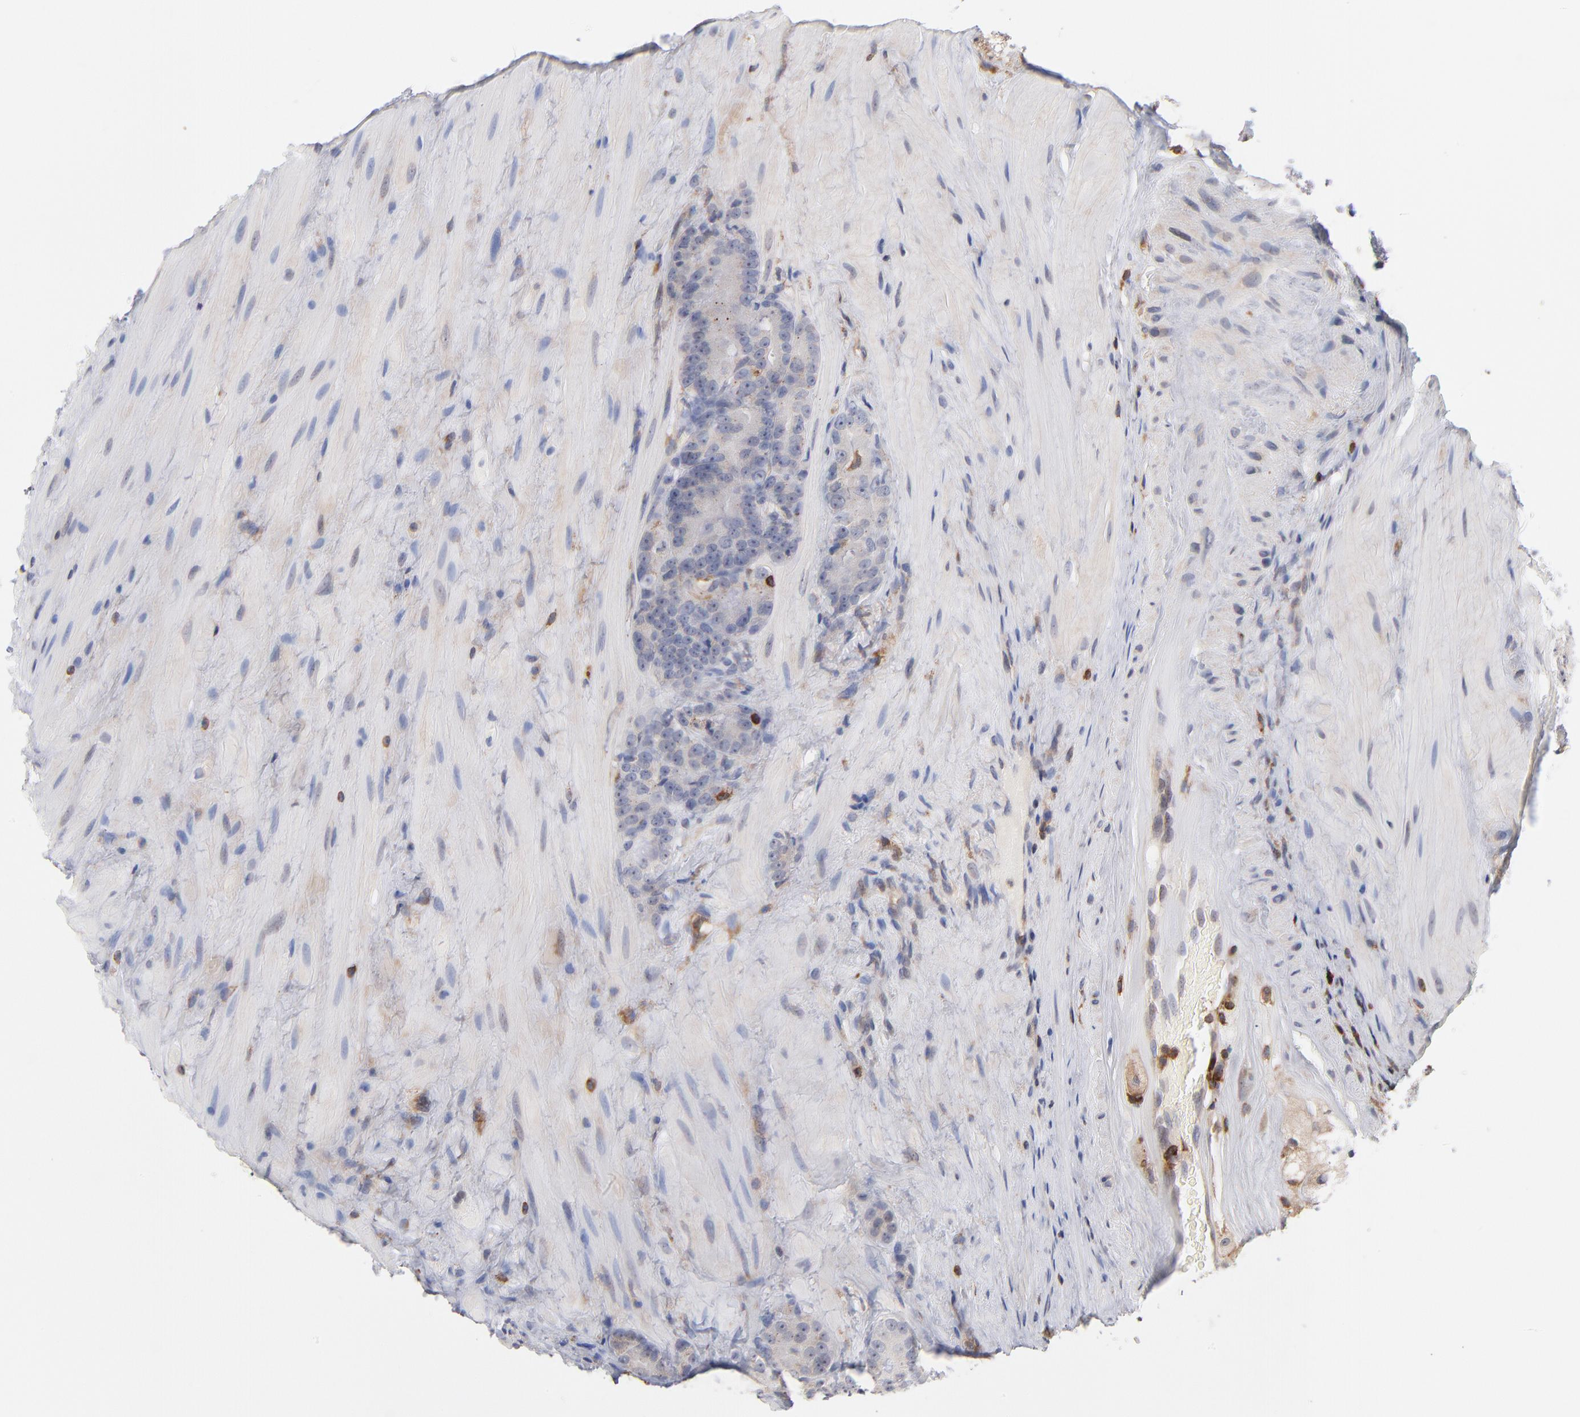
{"staining": {"intensity": "weak", "quantity": "25%-75%", "location": "cytoplasmic/membranous"}, "tissue": "prostate cancer", "cell_type": "Tumor cells", "image_type": "cancer", "snomed": [{"axis": "morphology", "description": "Adenocarcinoma, High grade"}, {"axis": "topography", "description": "Prostate"}], "caption": "The micrograph demonstrates staining of prostate adenocarcinoma (high-grade), revealing weak cytoplasmic/membranous protein staining (brown color) within tumor cells.", "gene": "WIPF1", "patient": {"sex": "male", "age": 70}}